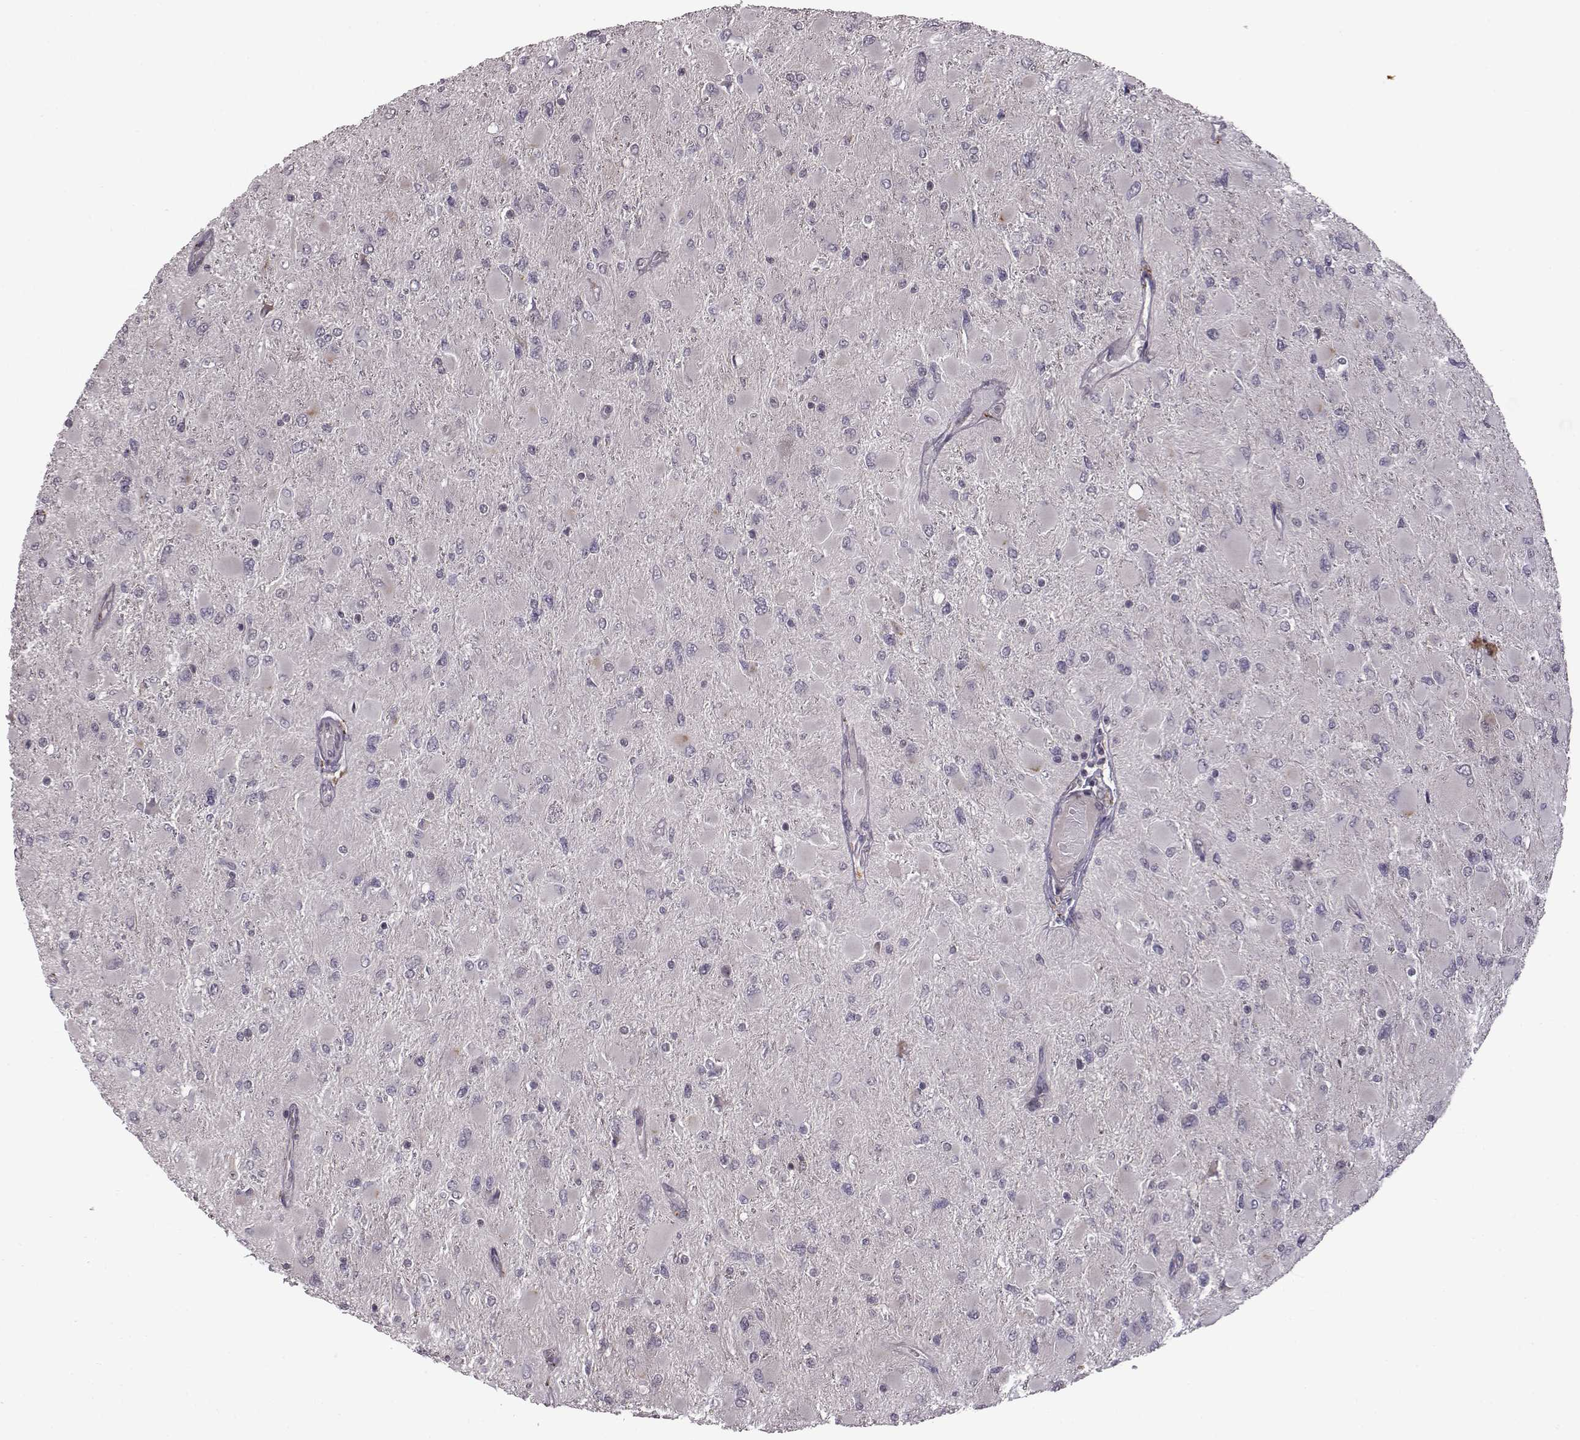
{"staining": {"intensity": "negative", "quantity": "none", "location": "none"}, "tissue": "glioma", "cell_type": "Tumor cells", "image_type": "cancer", "snomed": [{"axis": "morphology", "description": "Glioma, malignant, High grade"}, {"axis": "topography", "description": "Cerebral cortex"}], "caption": "DAB (3,3'-diaminobenzidine) immunohistochemical staining of glioma displays no significant expression in tumor cells.", "gene": "BICDL1", "patient": {"sex": "female", "age": 36}}